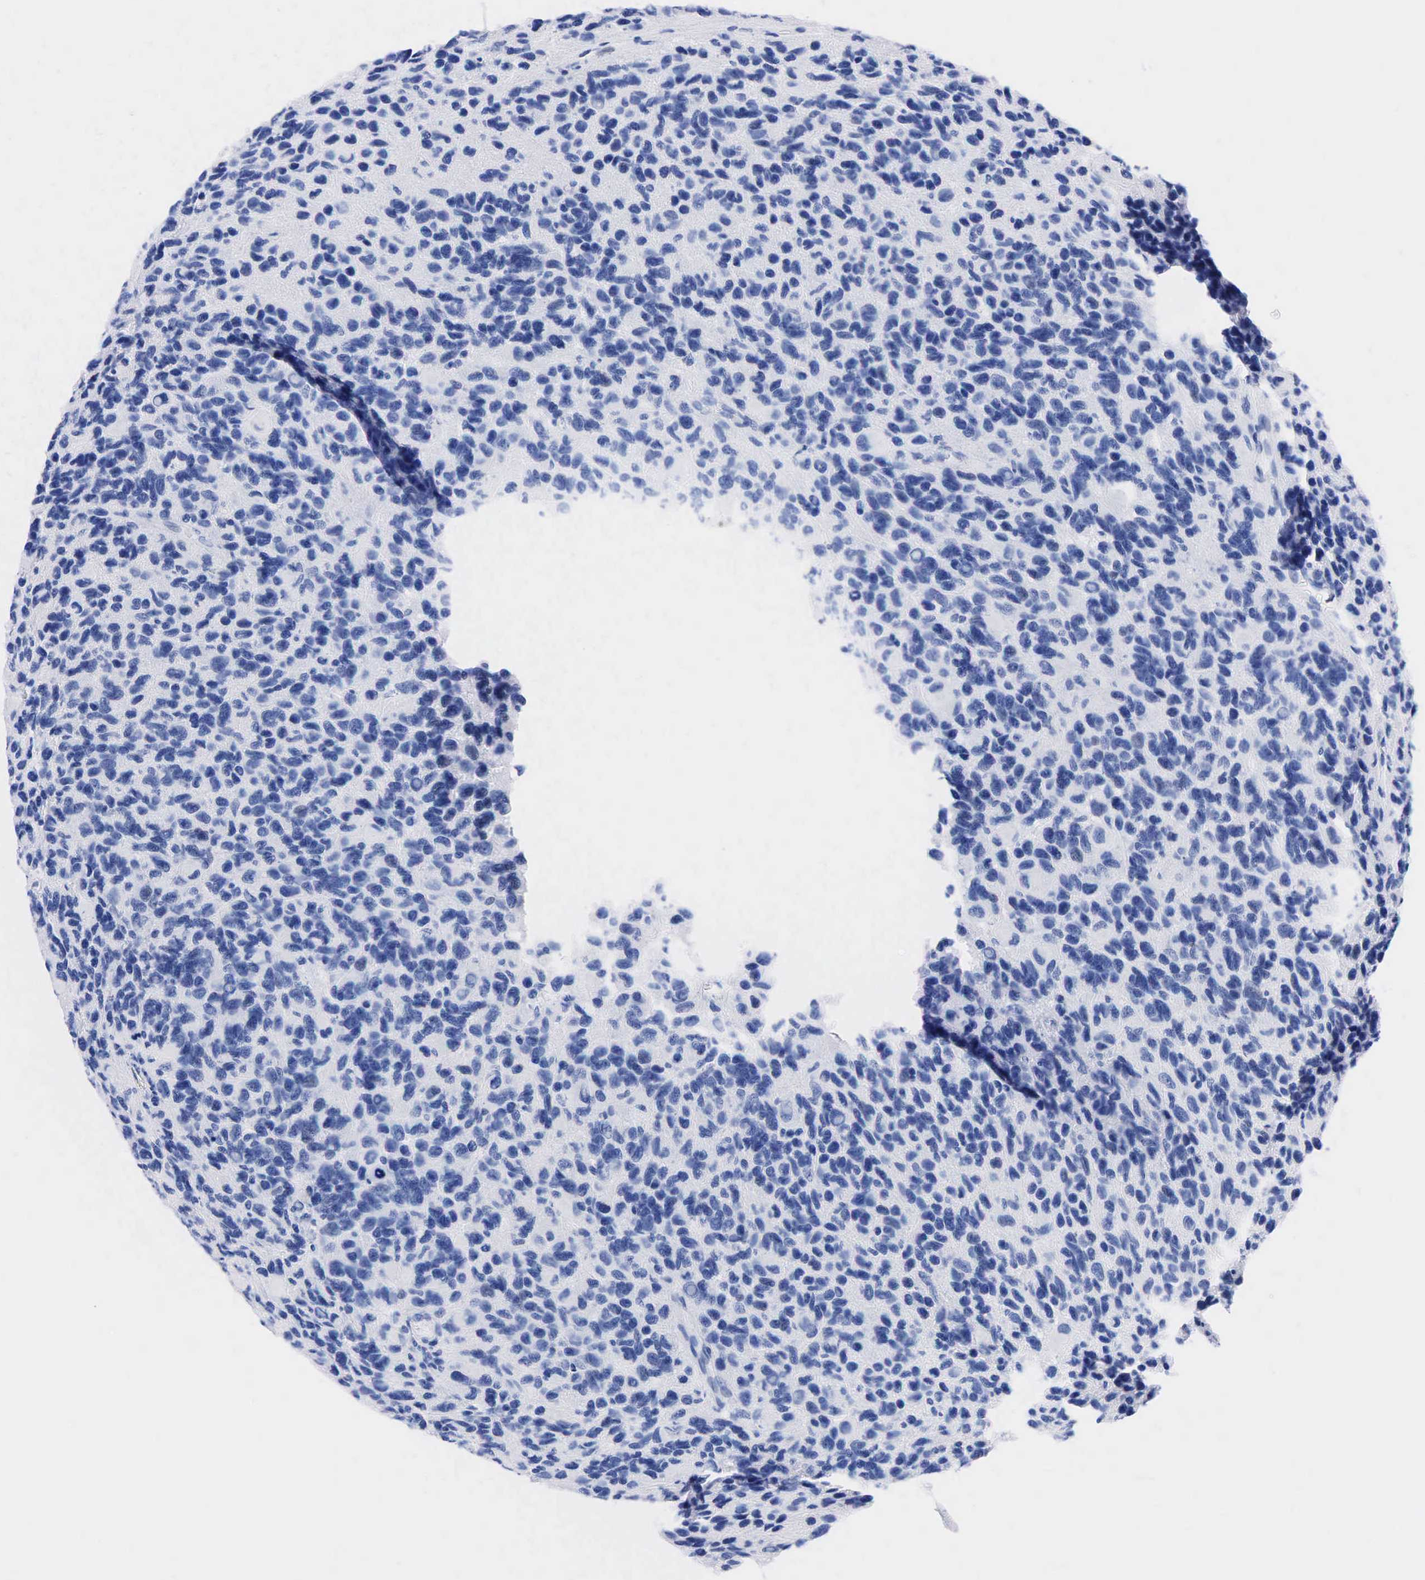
{"staining": {"intensity": "negative", "quantity": "none", "location": "none"}, "tissue": "glioma", "cell_type": "Tumor cells", "image_type": "cancer", "snomed": [{"axis": "morphology", "description": "Glioma, malignant, High grade"}, {"axis": "topography", "description": "Brain"}], "caption": "Tumor cells show no significant protein staining in glioma.", "gene": "NKX2-1", "patient": {"sex": "male", "age": 77}}